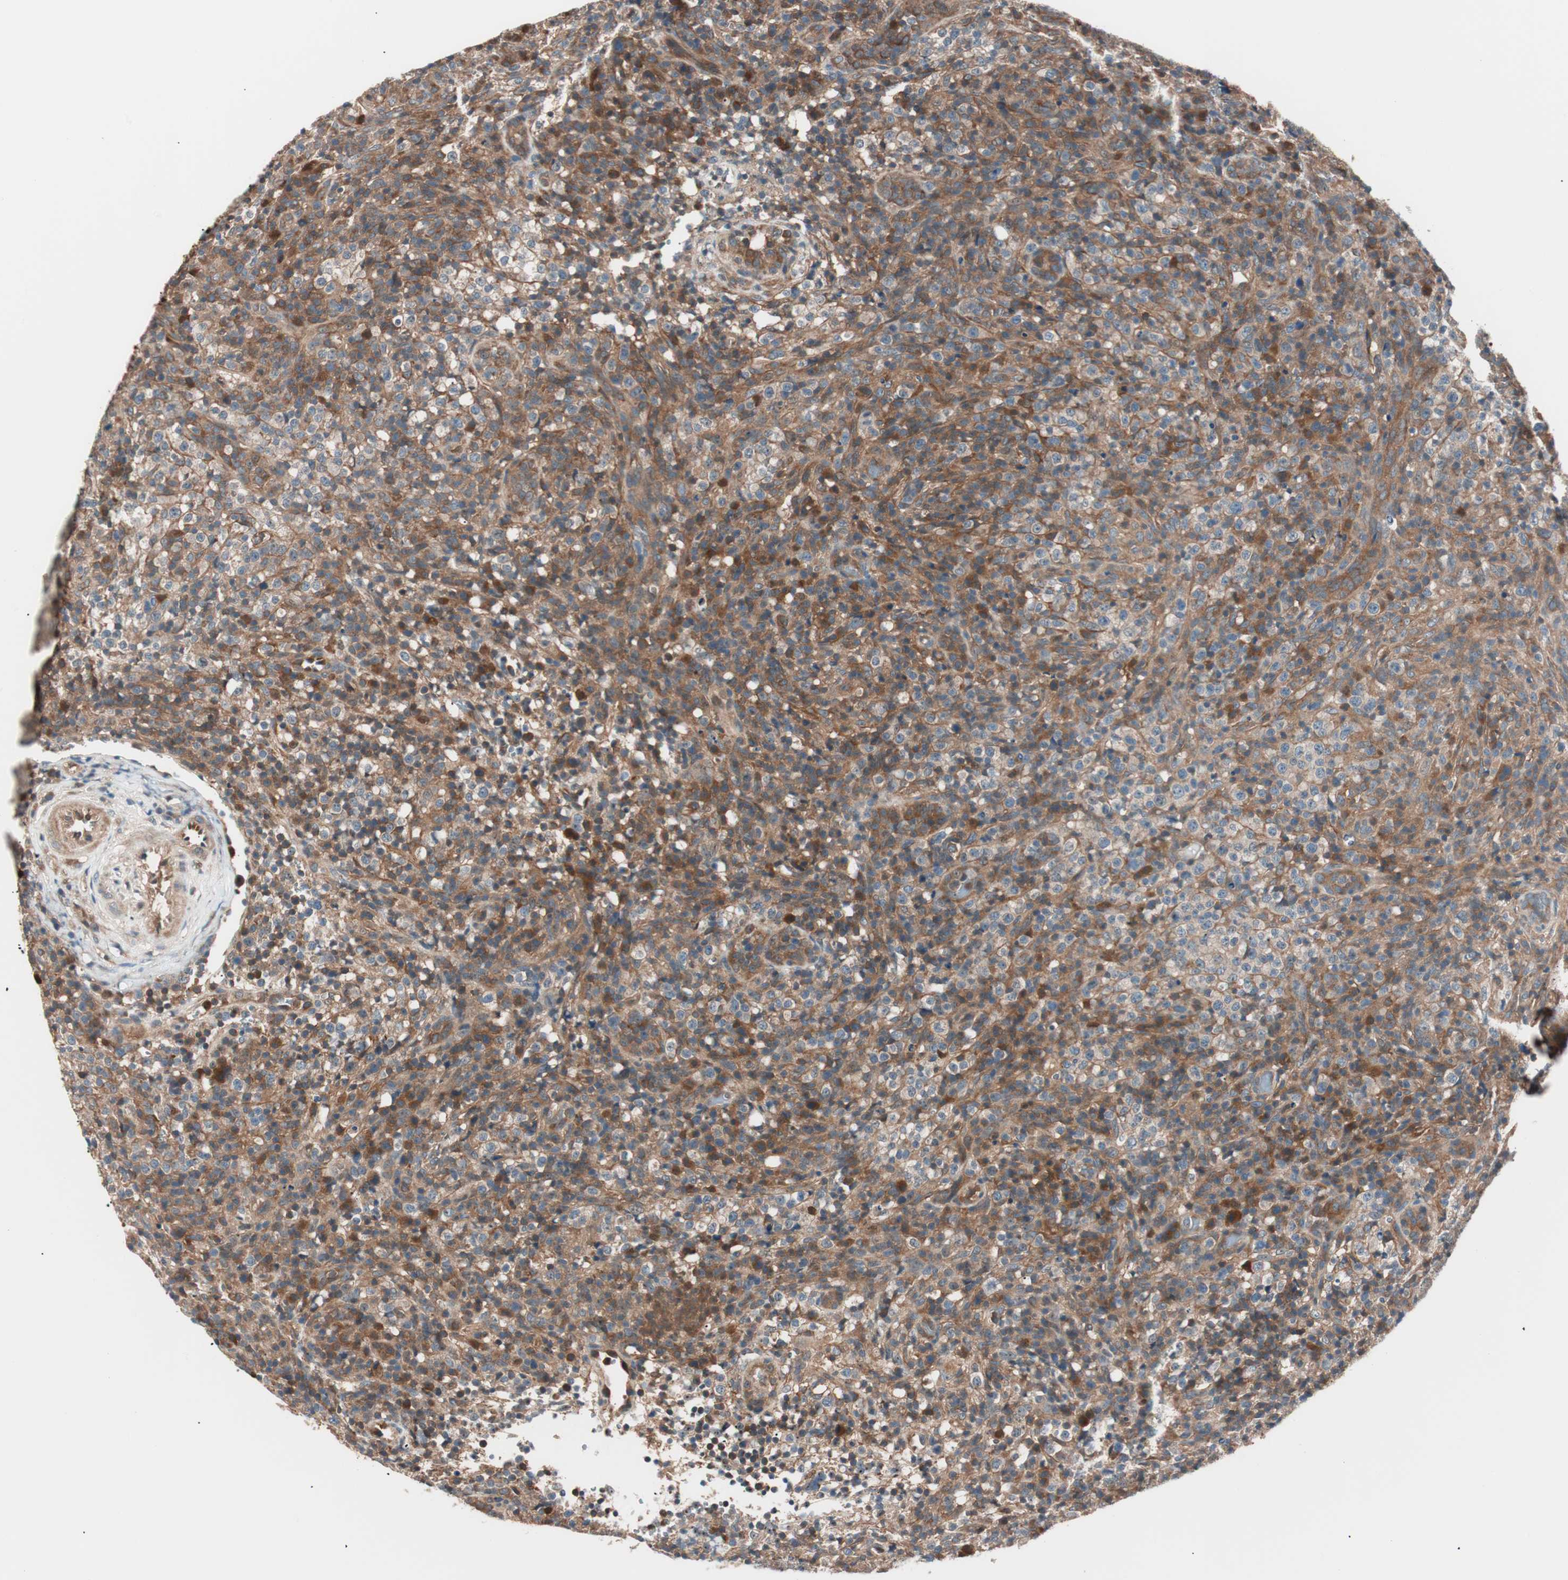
{"staining": {"intensity": "strong", "quantity": ">75%", "location": "cytoplasmic/membranous"}, "tissue": "lymphoma", "cell_type": "Tumor cells", "image_type": "cancer", "snomed": [{"axis": "morphology", "description": "Malignant lymphoma, non-Hodgkin's type, High grade"}, {"axis": "topography", "description": "Lymph node"}], "caption": "Human malignant lymphoma, non-Hodgkin's type (high-grade) stained for a protein (brown) demonstrates strong cytoplasmic/membranous positive positivity in about >75% of tumor cells.", "gene": "TSG101", "patient": {"sex": "female", "age": 76}}